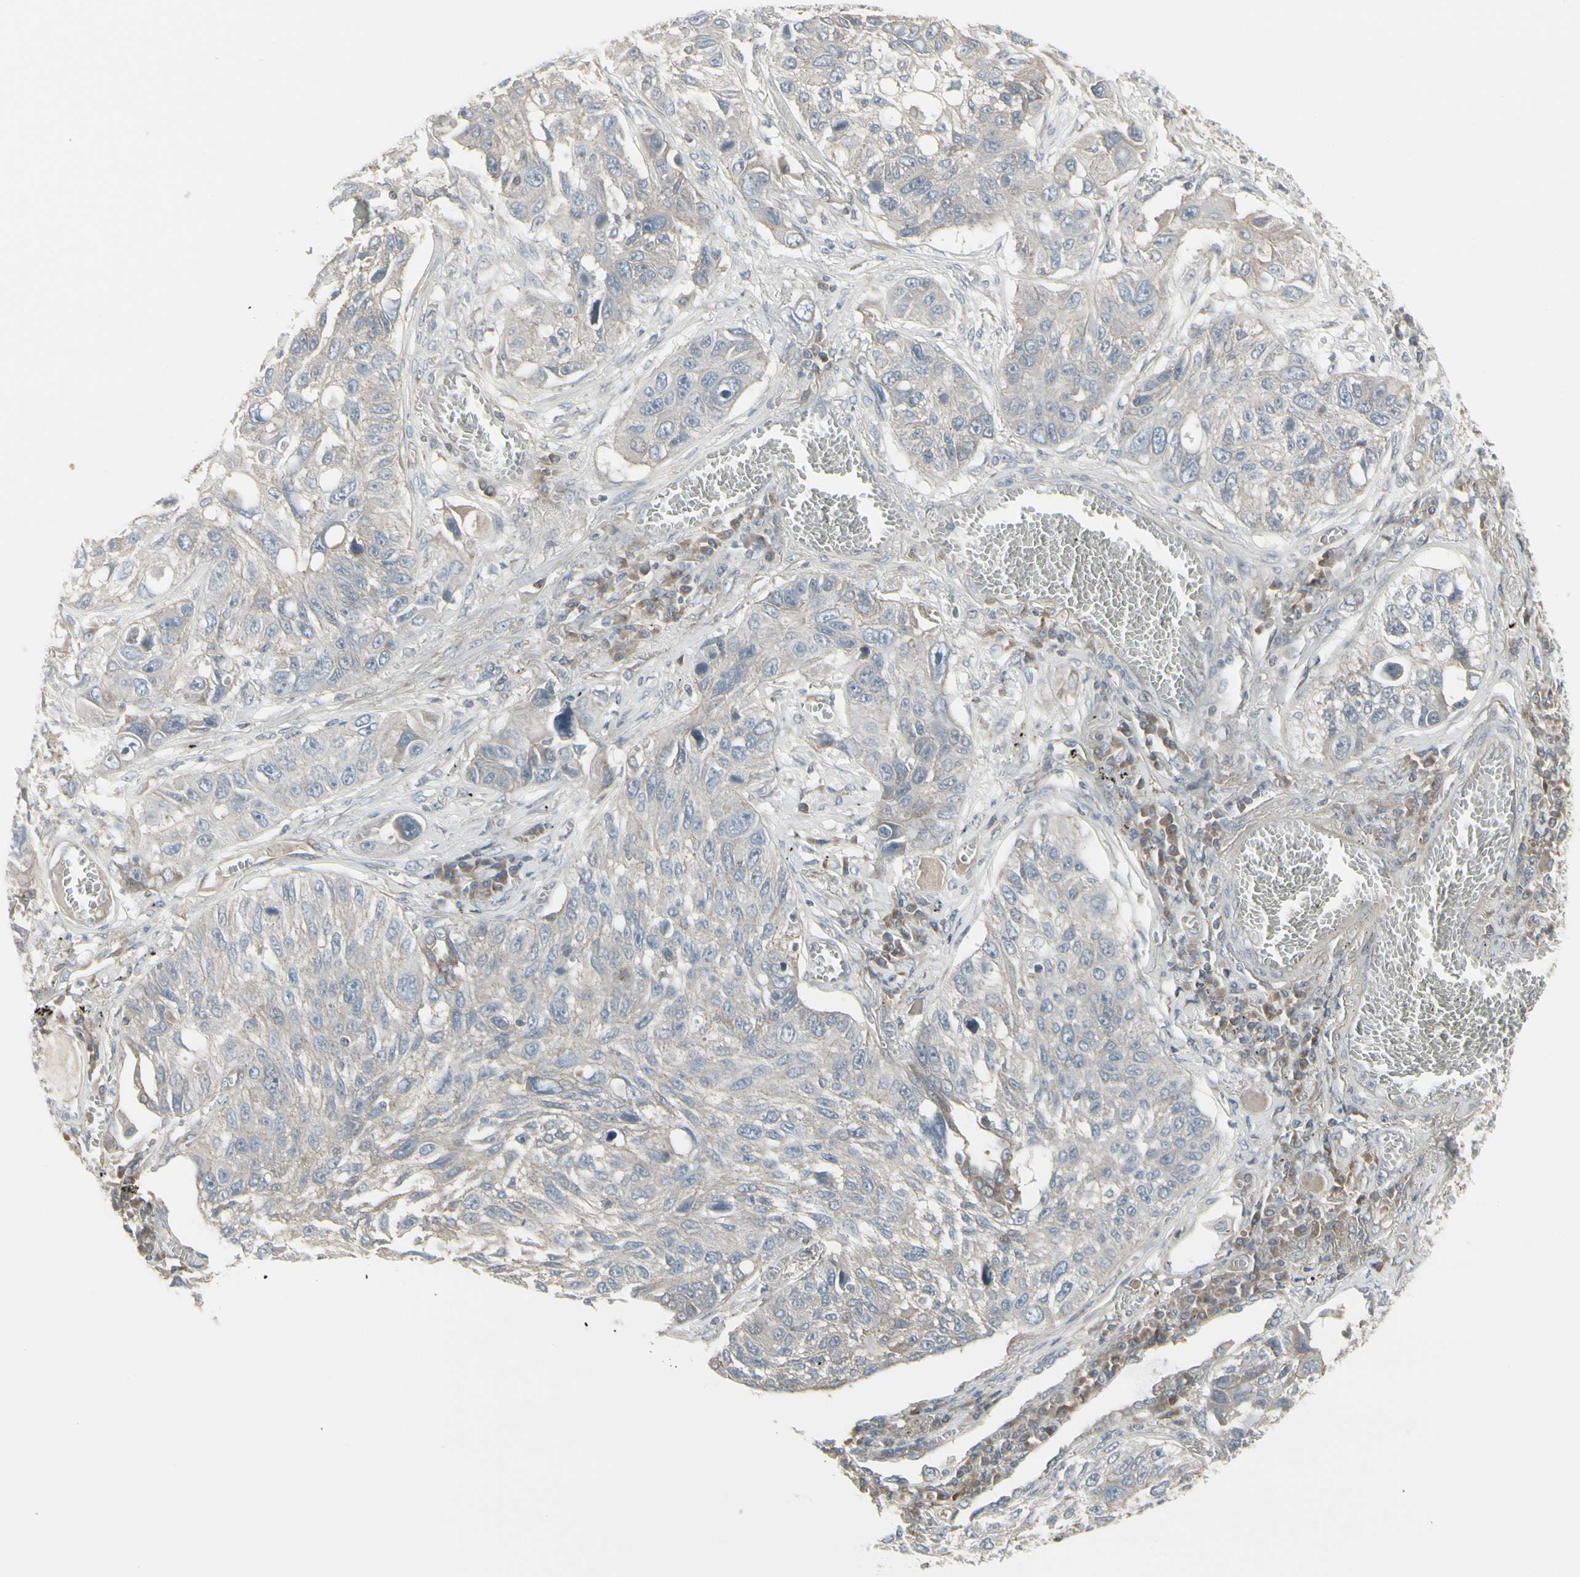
{"staining": {"intensity": "weak", "quantity": "25%-75%", "location": "cytoplasmic/membranous"}, "tissue": "lung cancer", "cell_type": "Tumor cells", "image_type": "cancer", "snomed": [{"axis": "morphology", "description": "Squamous cell carcinoma, NOS"}, {"axis": "topography", "description": "Lung"}], "caption": "Immunohistochemistry of human squamous cell carcinoma (lung) demonstrates low levels of weak cytoplasmic/membranous staining in approximately 25%-75% of tumor cells. The staining was performed using DAB (3,3'-diaminobenzidine) to visualize the protein expression in brown, while the nuclei were stained in blue with hematoxylin (Magnification: 20x).", "gene": "EPS15", "patient": {"sex": "male", "age": 71}}